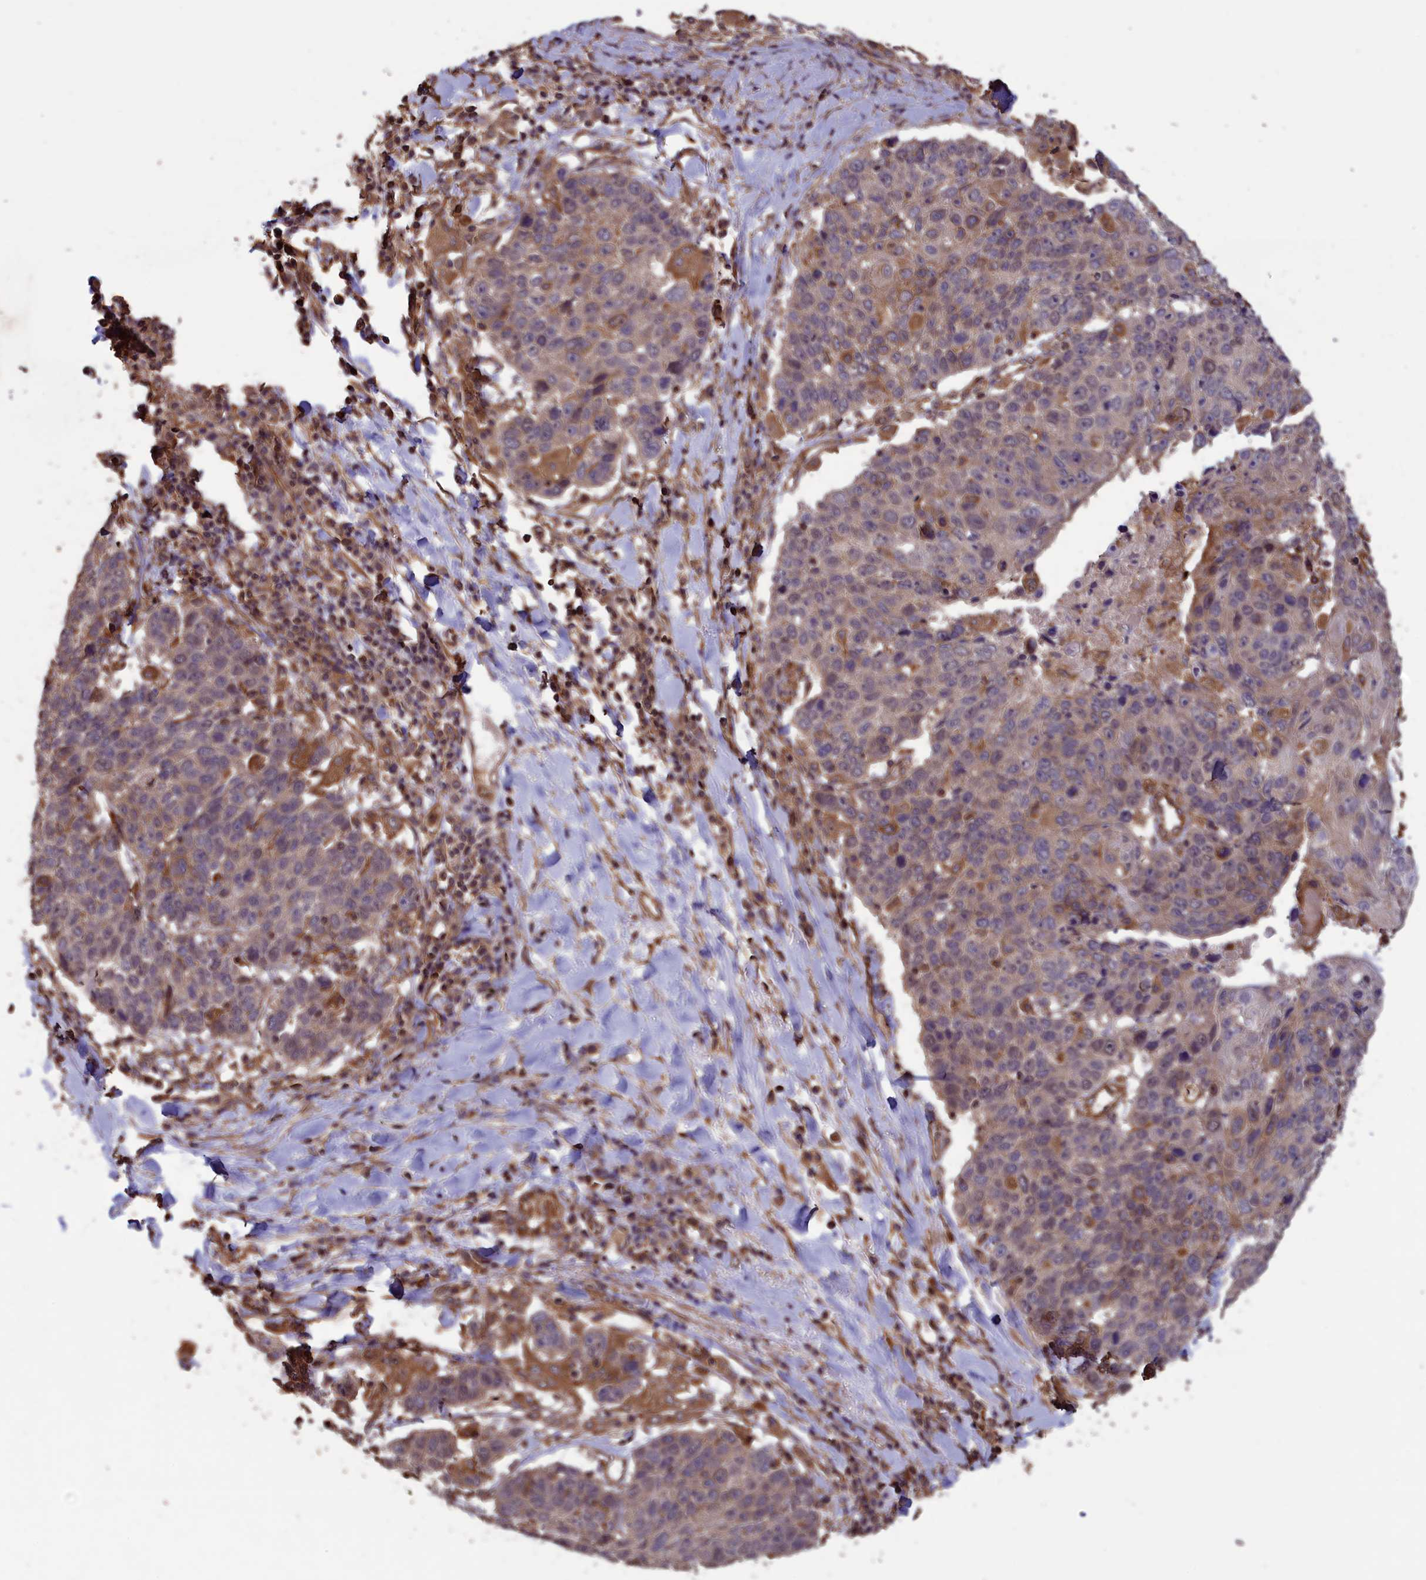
{"staining": {"intensity": "moderate", "quantity": "<25%", "location": "cytoplasmic/membranous"}, "tissue": "lung cancer", "cell_type": "Tumor cells", "image_type": "cancer", "snomed": [{"axis": "morphology", "description": "Squamous cell carcinoma, NOS"}, {"axis": "topography", "description": "Lung"}], "caption": "Immunohistochemical staining of lung squamous cell carcinoma exhibits moderate cytoplasmic/membranous protein expression in approximately <25% of tumor cells. (brown staining indicates protein expression, while blue staining denotes nuclei).", "gene": "DAPK3", "patient": {"sex": "male", "age": 66}}